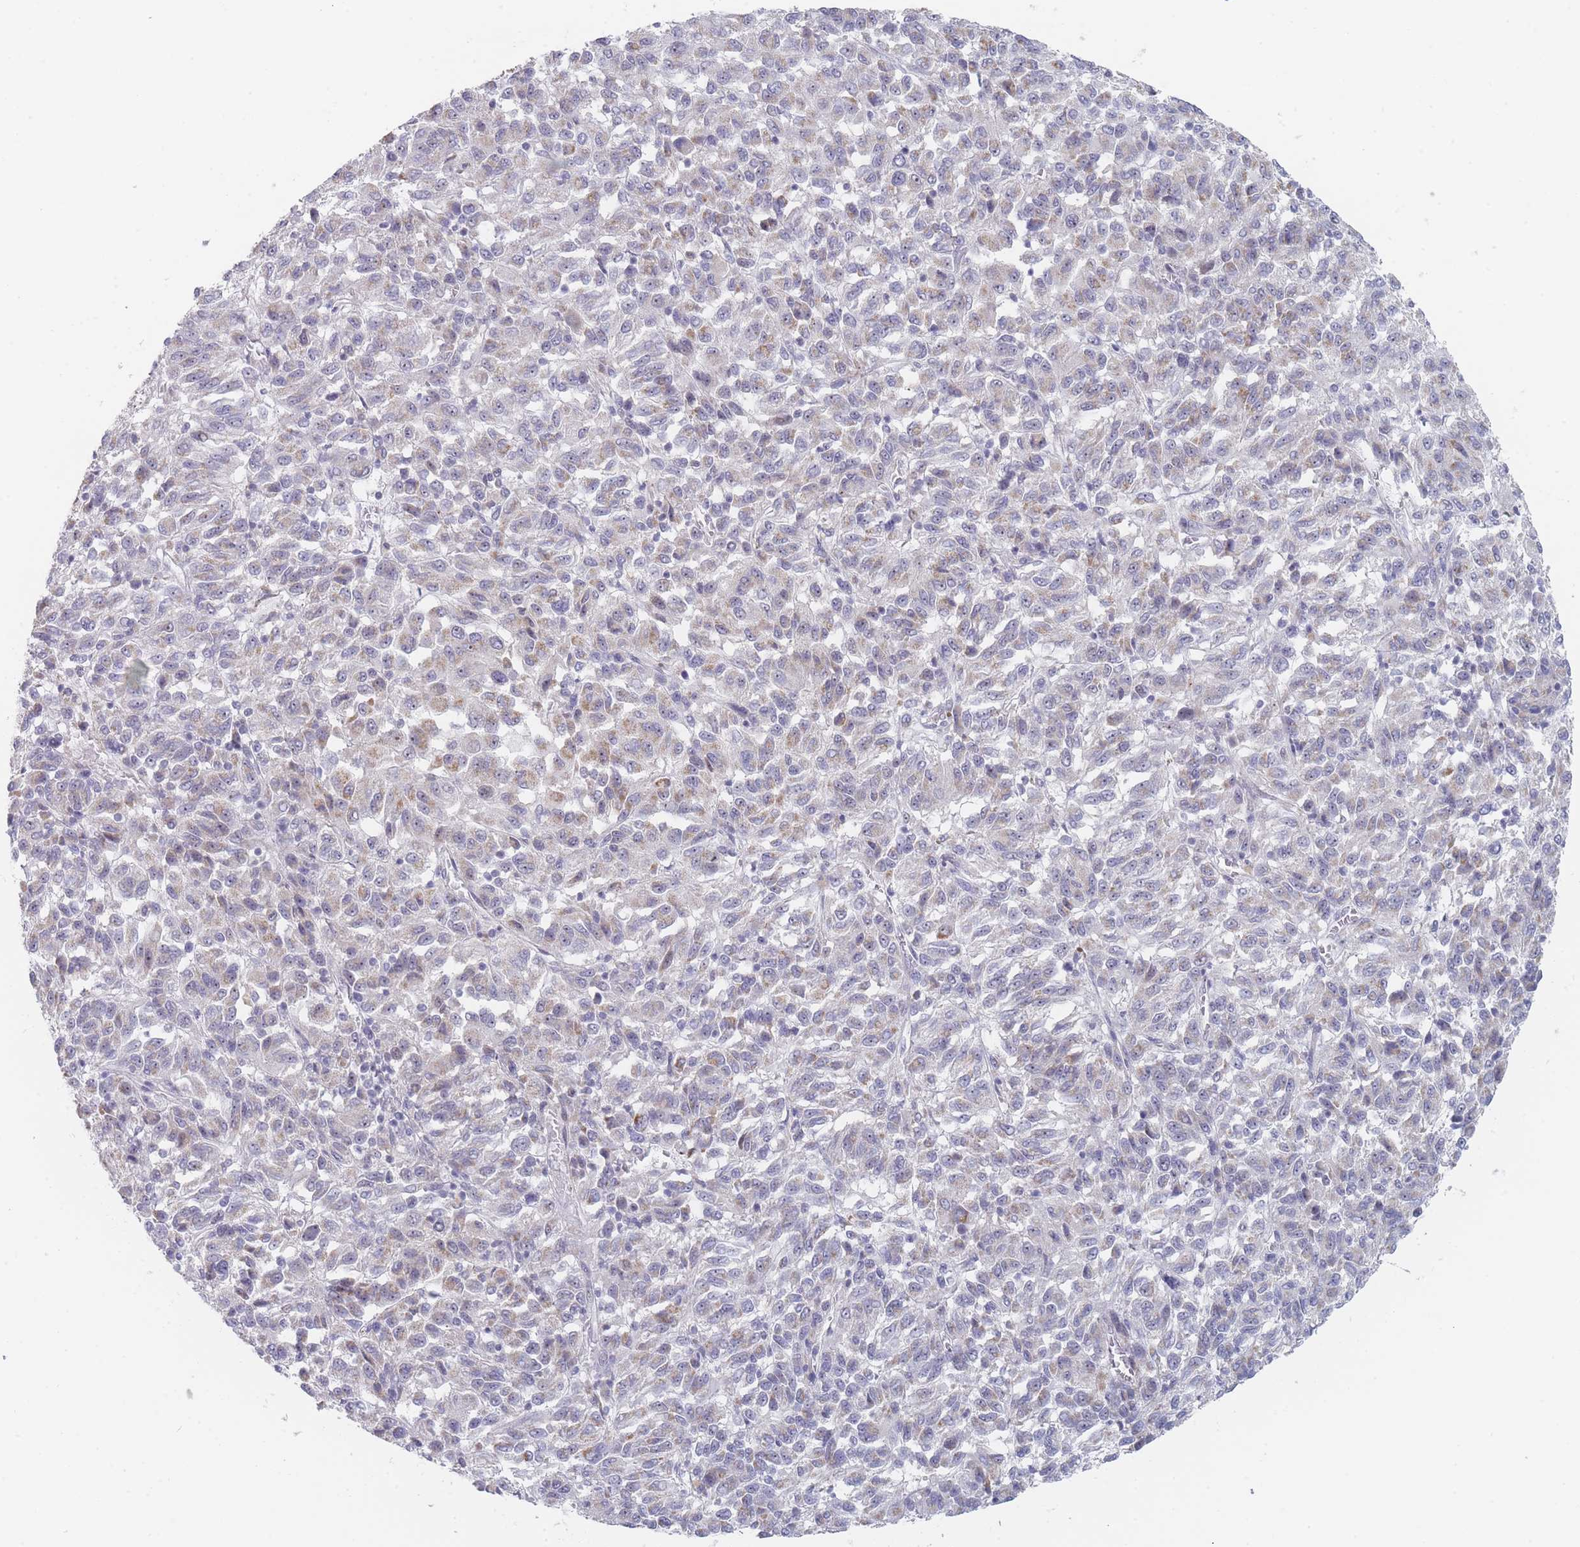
{"staining": {"intensity": "weak", "quantity": "<25%", "location": "cytoplasmic/membranous"}, "tissue": "melanoma", "cell_type": "Tumor cells", "image_type": "cancer", "snomed": [{"axis": "morphology", "description": "Malignant melanoma, Metastatic site"}, {"axis": "topography", "description": "Lung"}], "caption": "Melanoma stained for a protein using immunohistochemistry (IHC) shows no positivity tumor cells.", "gene": "RNF8", "patient": {"sex": "male", "age": 64}}